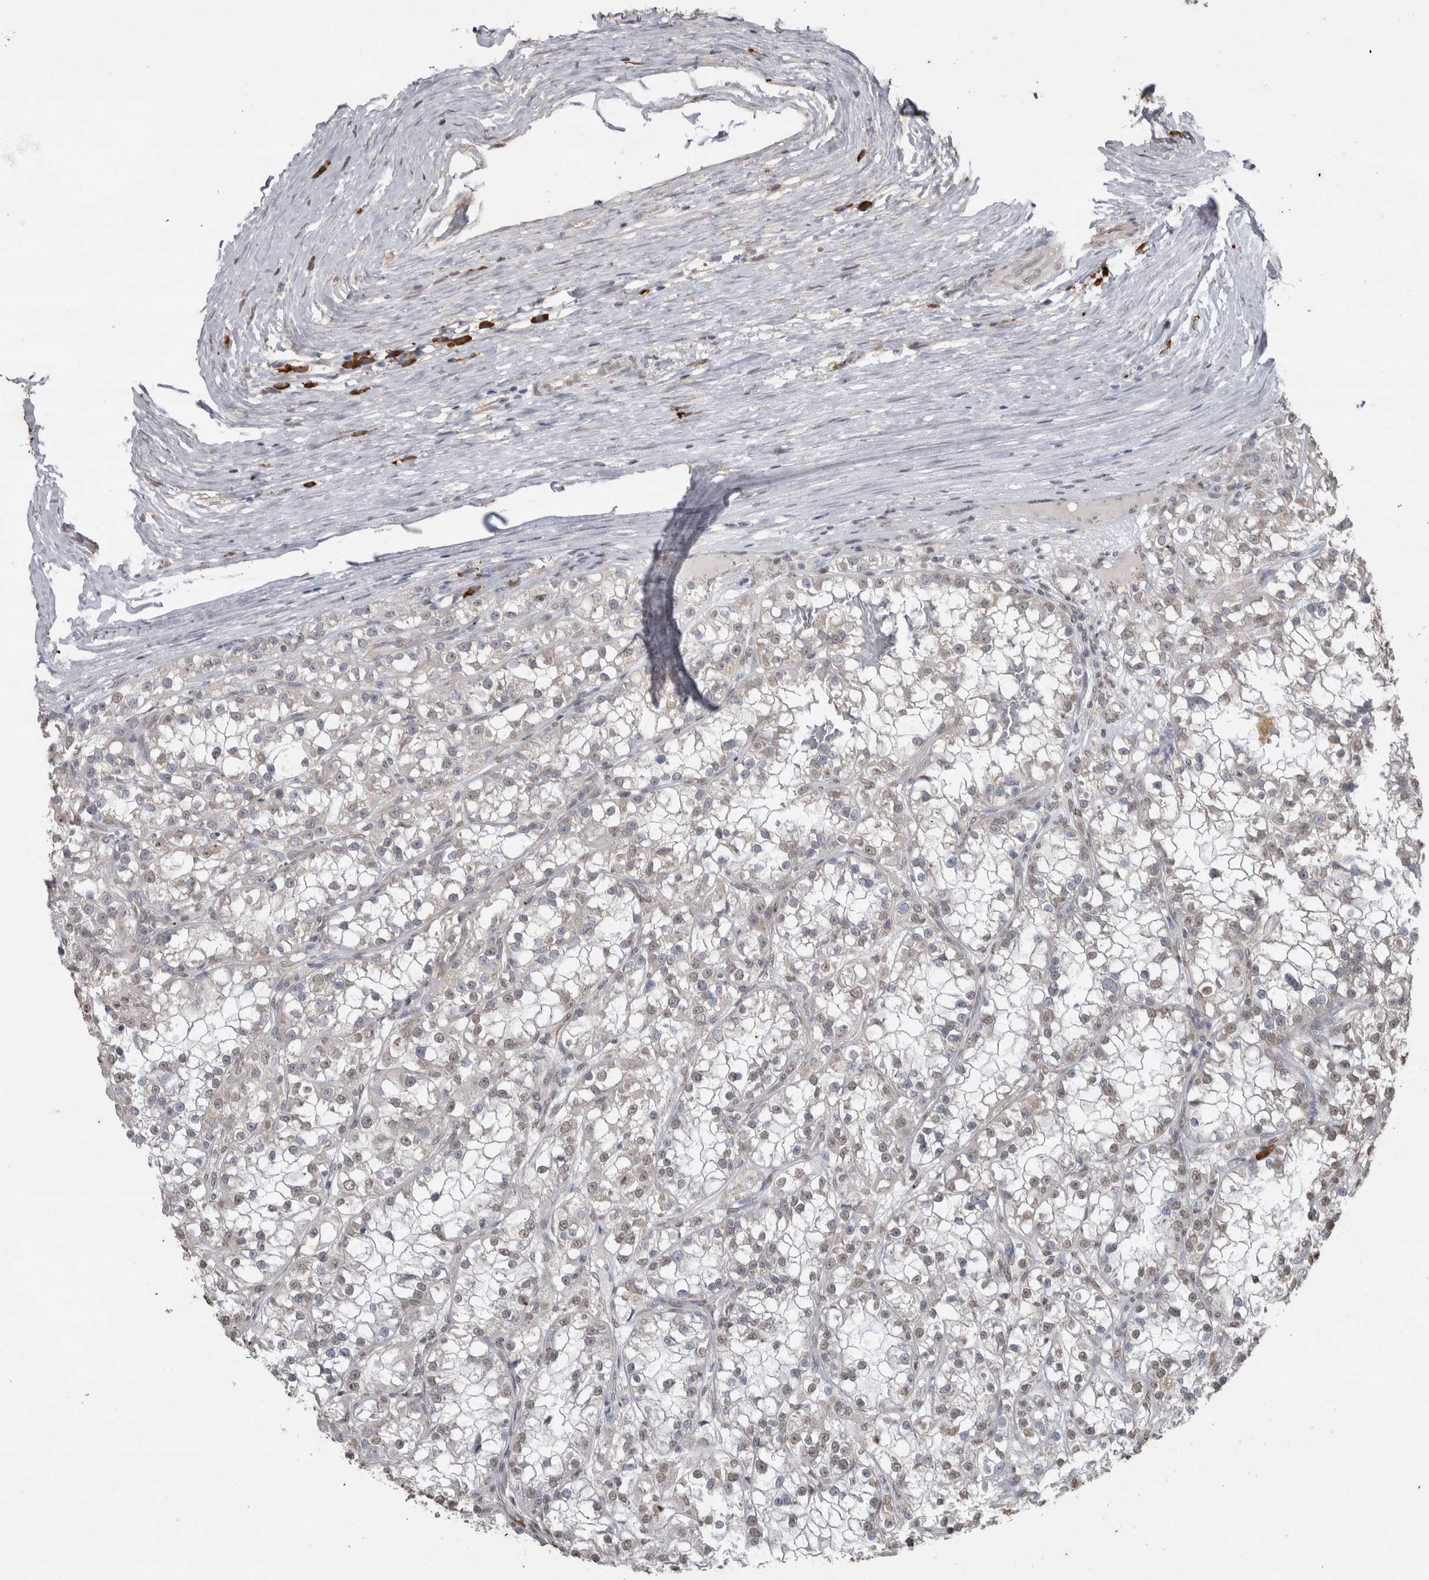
{"staining": {"intensity": "weak", "quantity": "<25%", "location": "nuclear"}, "tissue": "renal cancer", "cell_type": "Tumor cells", "image_type": "cancer", "snomed": [{"axis": "morphology", "description": "Adenocarcinoma, NOS"}, {"axis": "topography", "description": "Kidney"}], "caption": "Immunohistochemical staining of renal cancer reveals no significant positivity in tumor cells.", "gene": "CRELD2", "patient": {"sex": "female", "age": 52}}